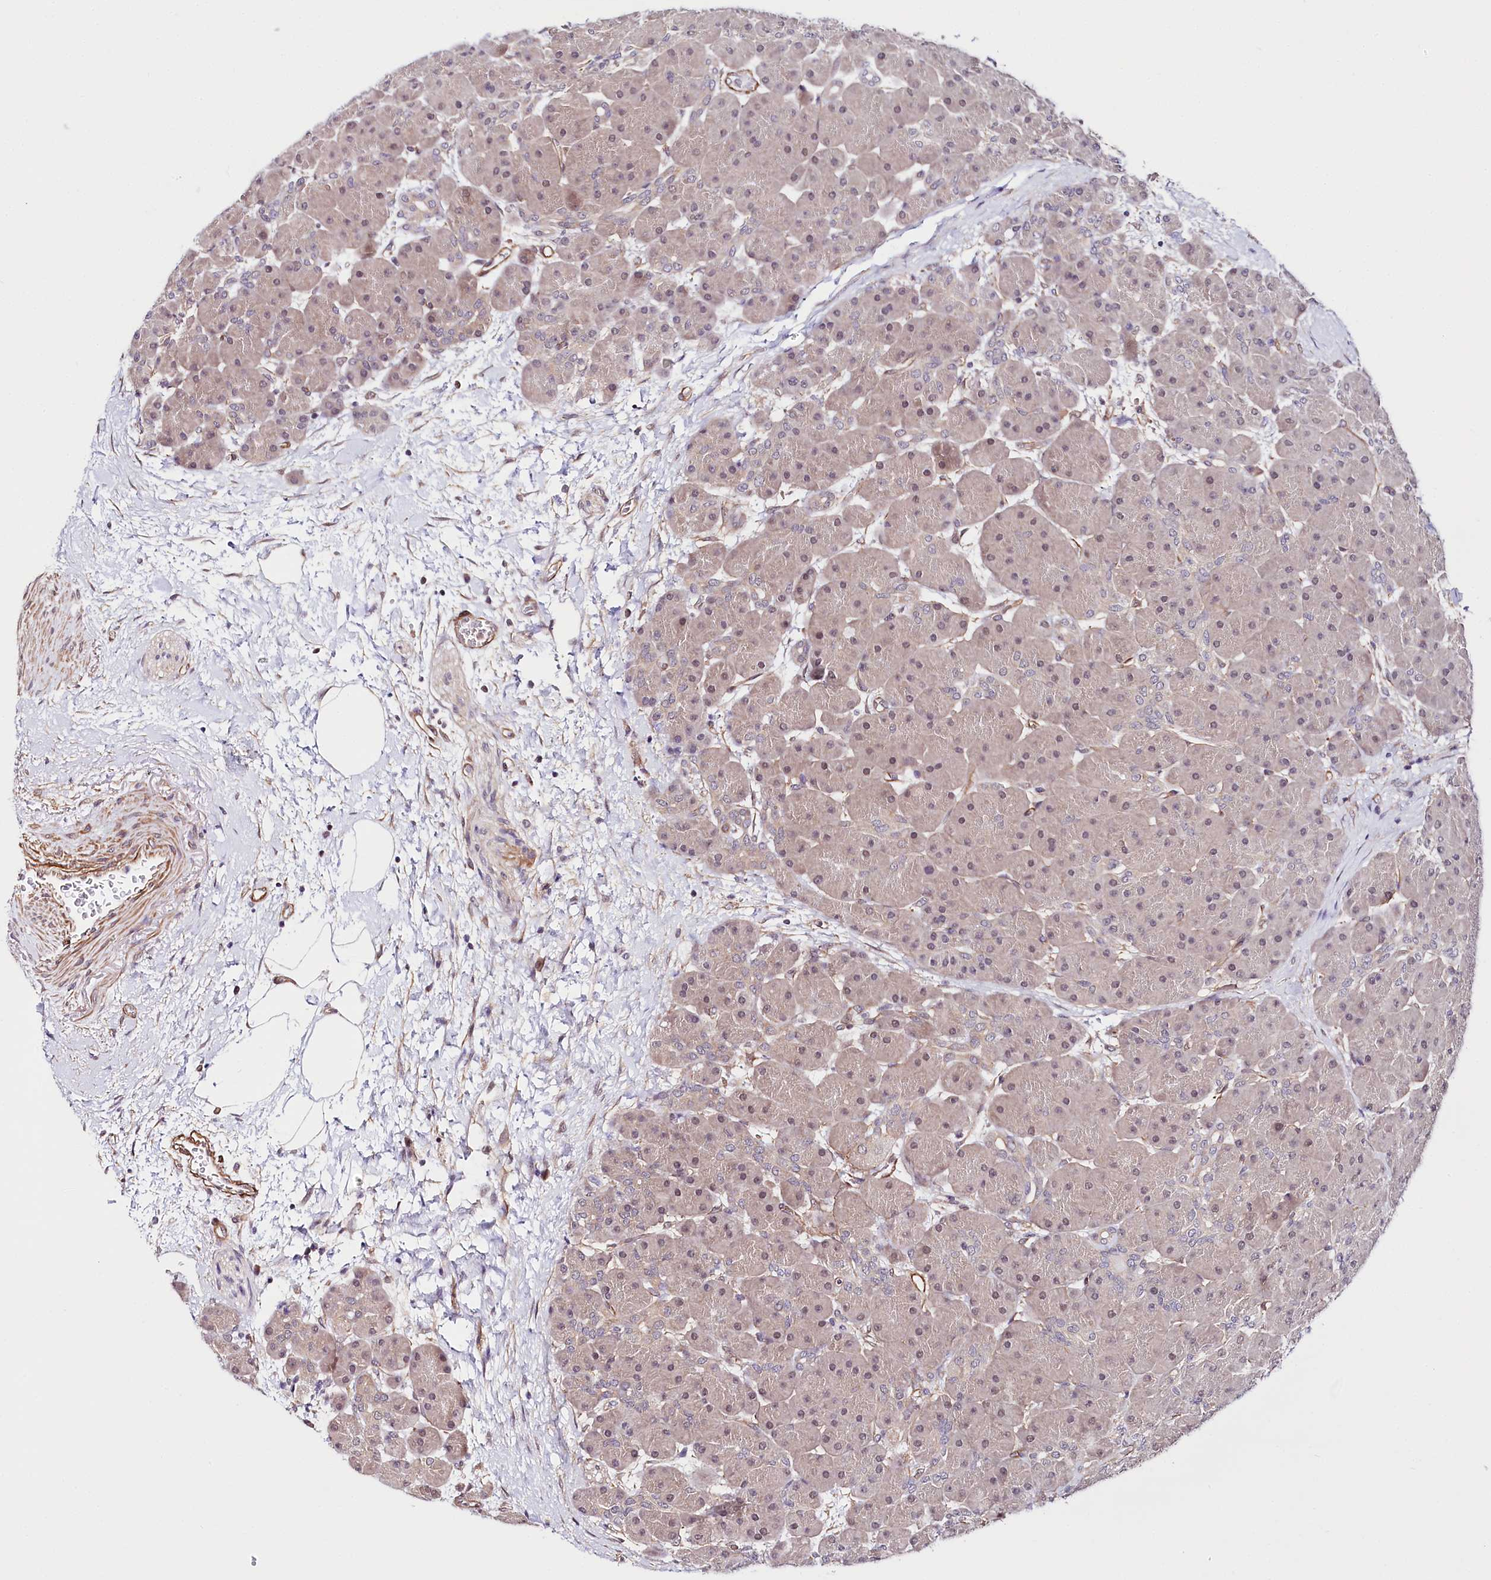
{"staining": {"intensity": "weak", "quantity": ">75%", "location": "cytoplasmic/membranous,nuclear"}, "tissue": "pancreas", "cell_type": "Exocrine glandular cells", "image_type": "normal", "snomed": [{"axis": "morphology", "description": "Normal tissue, NOS"}, {"axis": "topography", "description": "Pancreas"}], "caption": "This histopathology image demonstrates benign pancreas stained with immunohistochemistry (IHC) to label a protein in brown. The cytoplasmic/membranous,nuclear of exocrine glandular cells show weak positivity for the protein. Nuclei are counter-stained blue.", "gene": "PPP2R5B", "patient": {"sex": "male", "age": 66}}